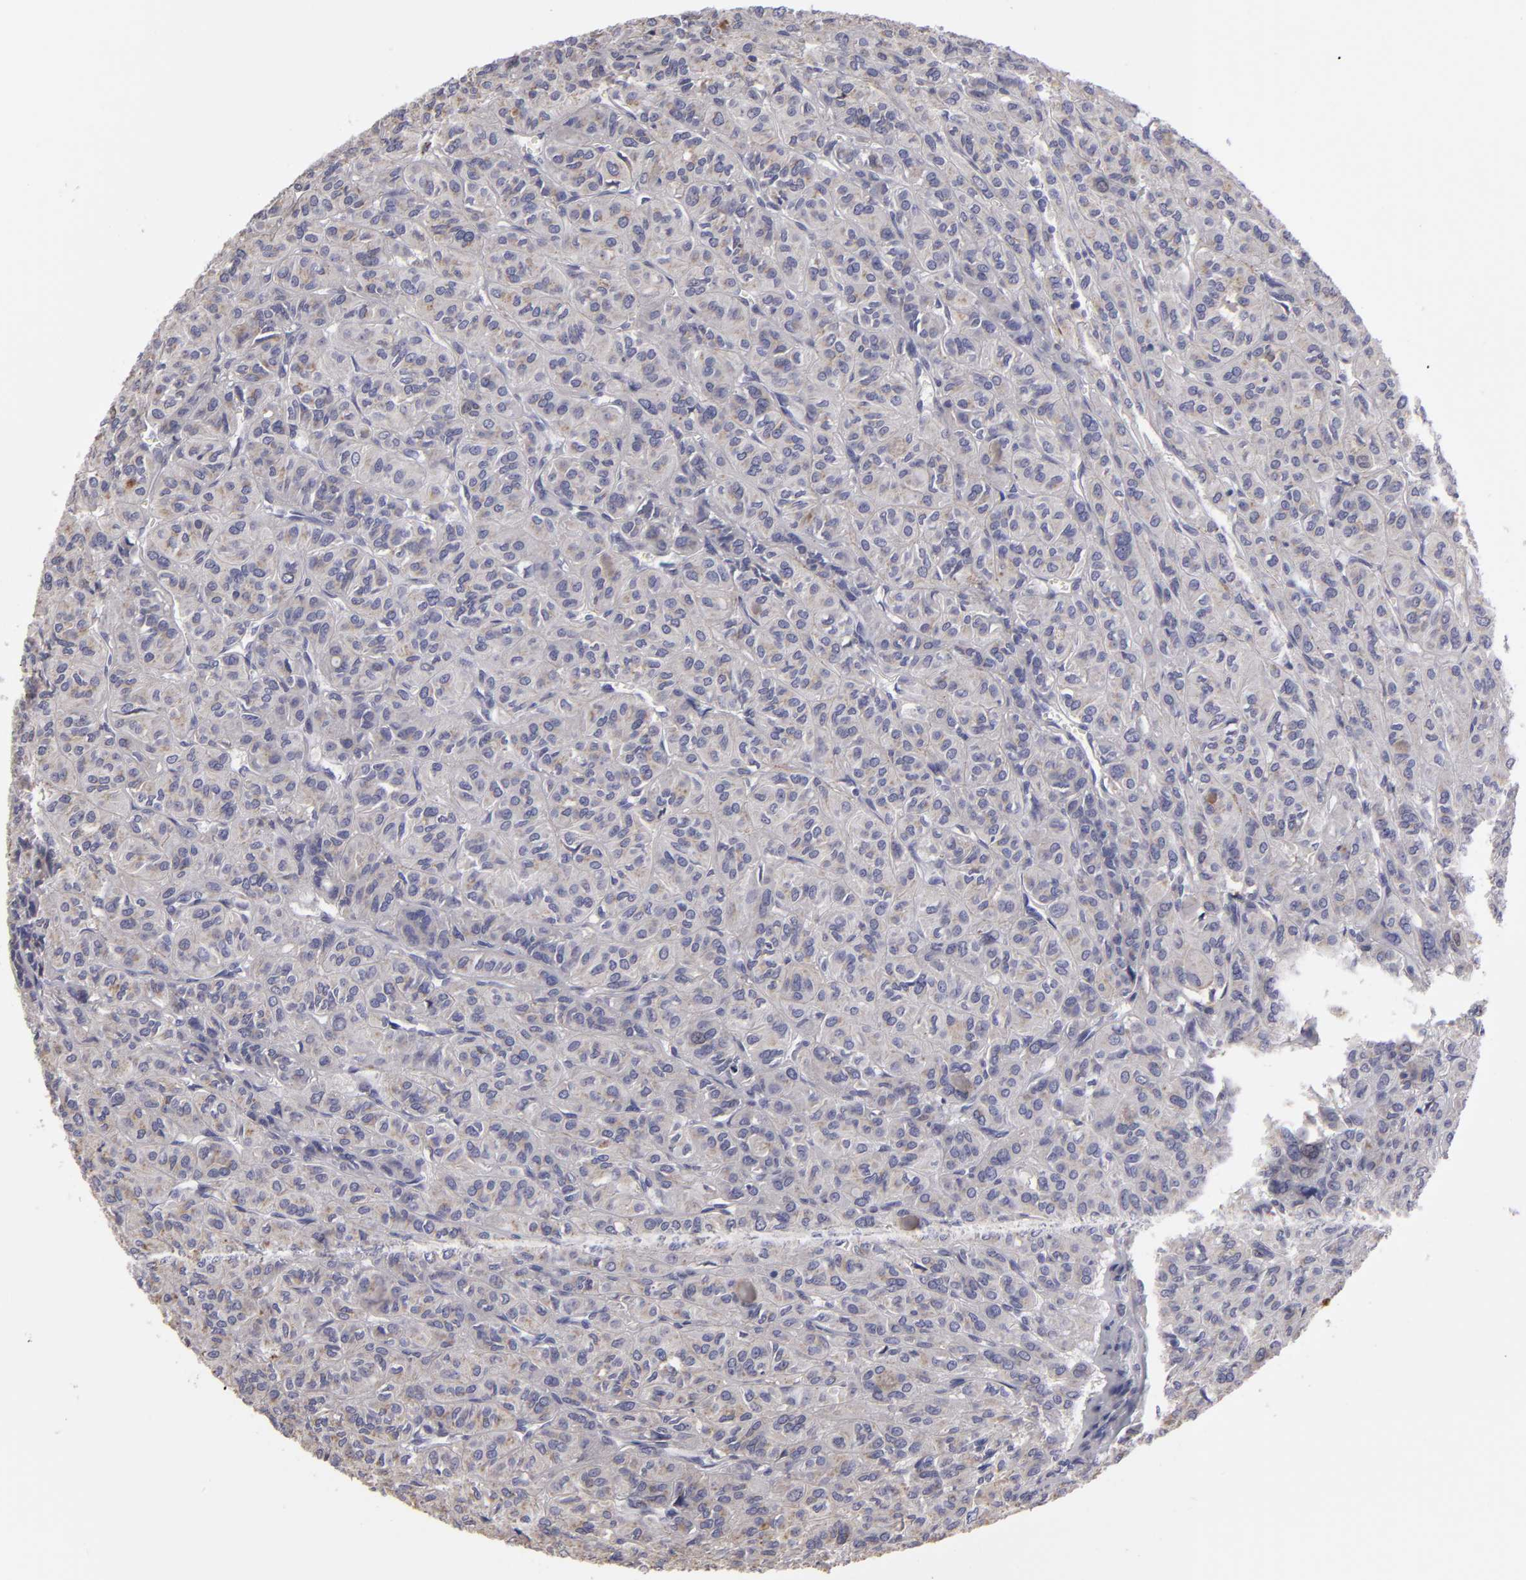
{"staining": {"intensity": "negative", "quantity": "none", "location": "none"}, "tissue": "thyroid cancer", "cell_type": "Tumor cells", "image_type": "cancer", "snomed": [{"axis": "morphology", "description": "Follicular adenoma carcinoma, NOS"}, {"axis": "topography", "description": "Thyroid gland"}], "caption": "Thyroid follicular adenoma carcinoma was stained to show a protein in brown. There is no significant expression in tumor cells.", "gene": "EFS", "patient": {"sex": "female", "age": 71}}